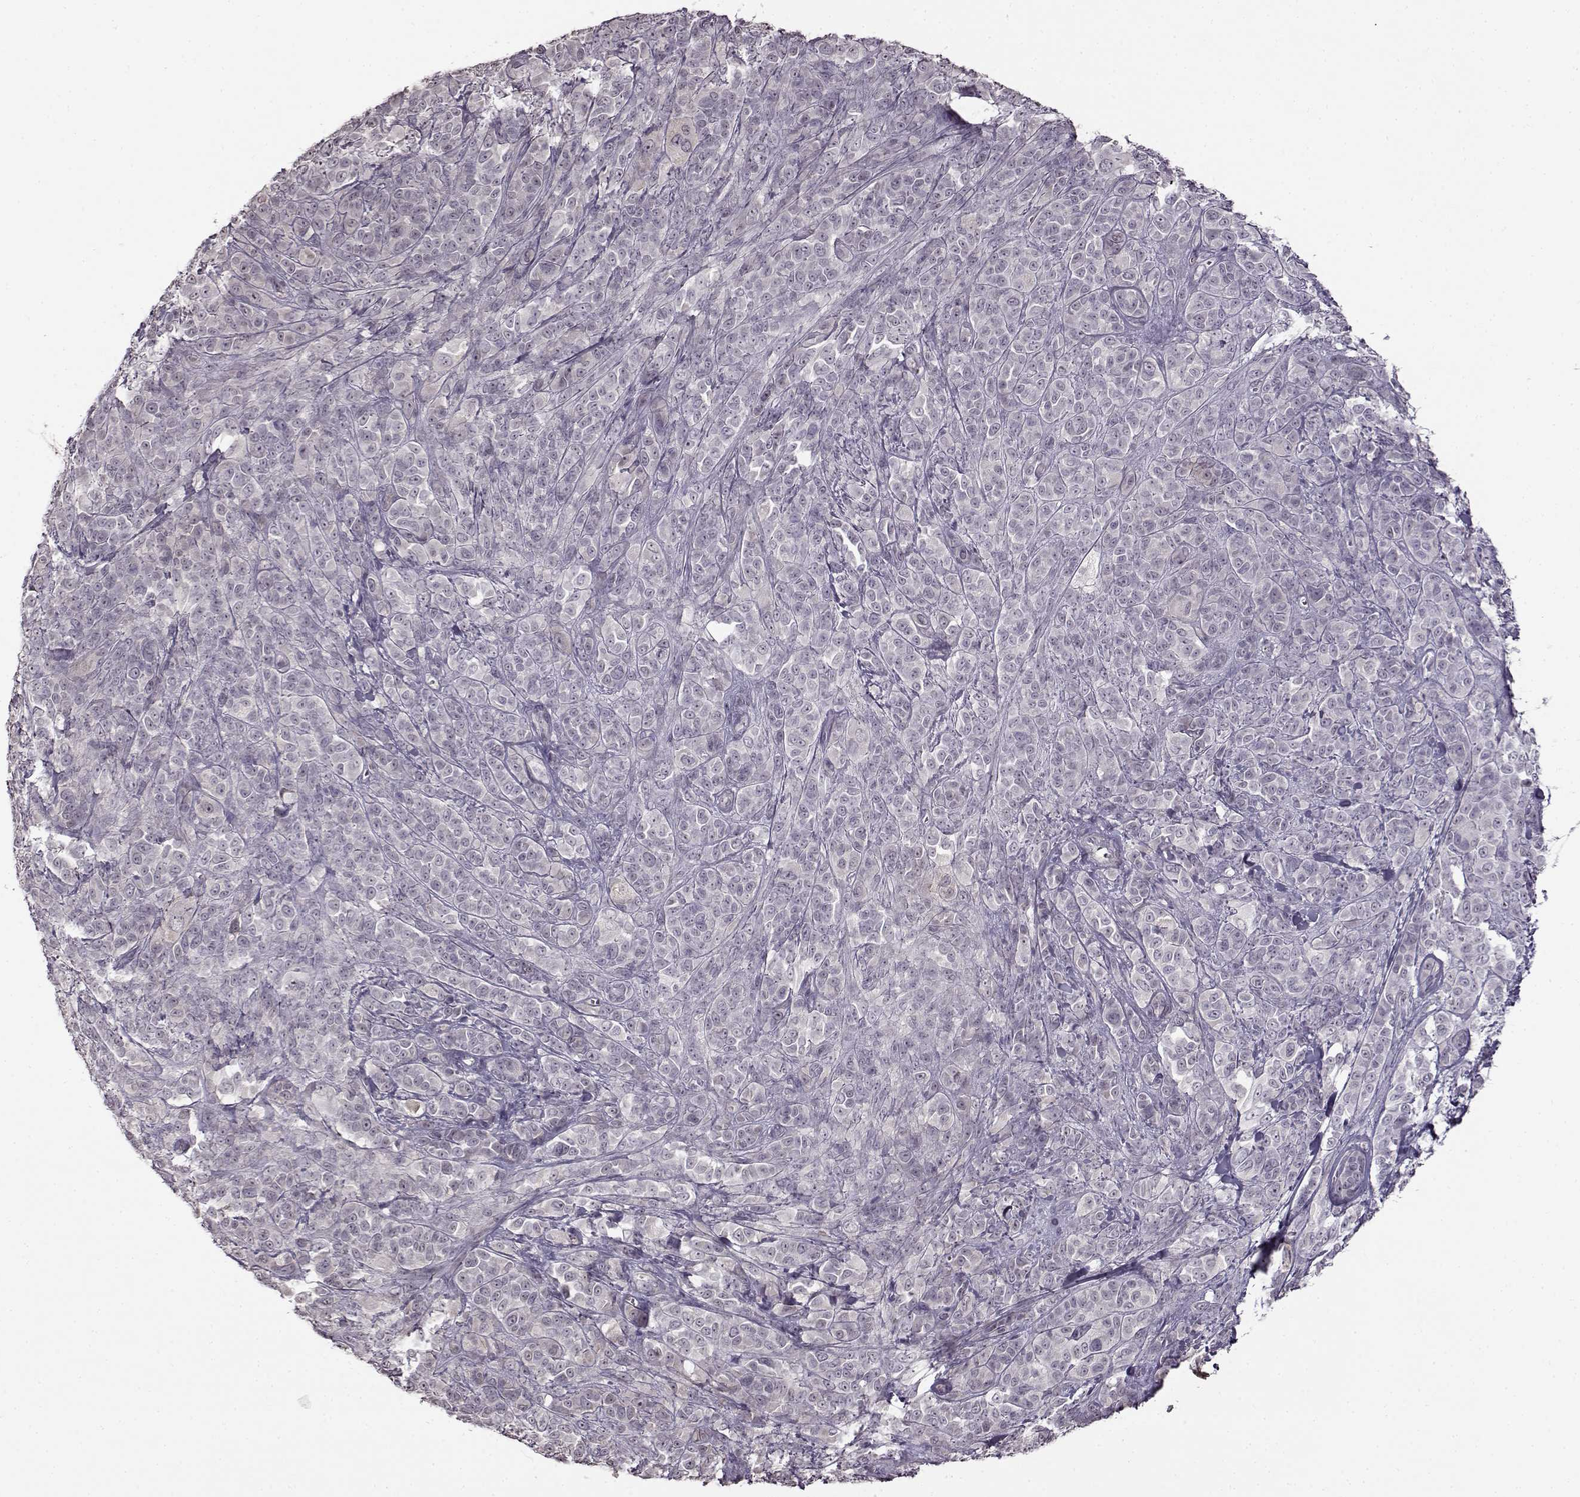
{"staining": {"intensity": "negative", "quantity": "none", "location": "none"}, "tissue": "melanoma", "cell_type": "Tumor cells", "image_type": "cancer", "snomed": [{"axis": "morphology", "description": "Malignant melanoma, NOS"}, {"axis": "topography", "description": "Skin"}], "caption": "Protein analysis of malignant melanoma shows no significant staining in tumor cells.", "gene": "FSHB", "patient": {"sex": "female", "age": 87}}